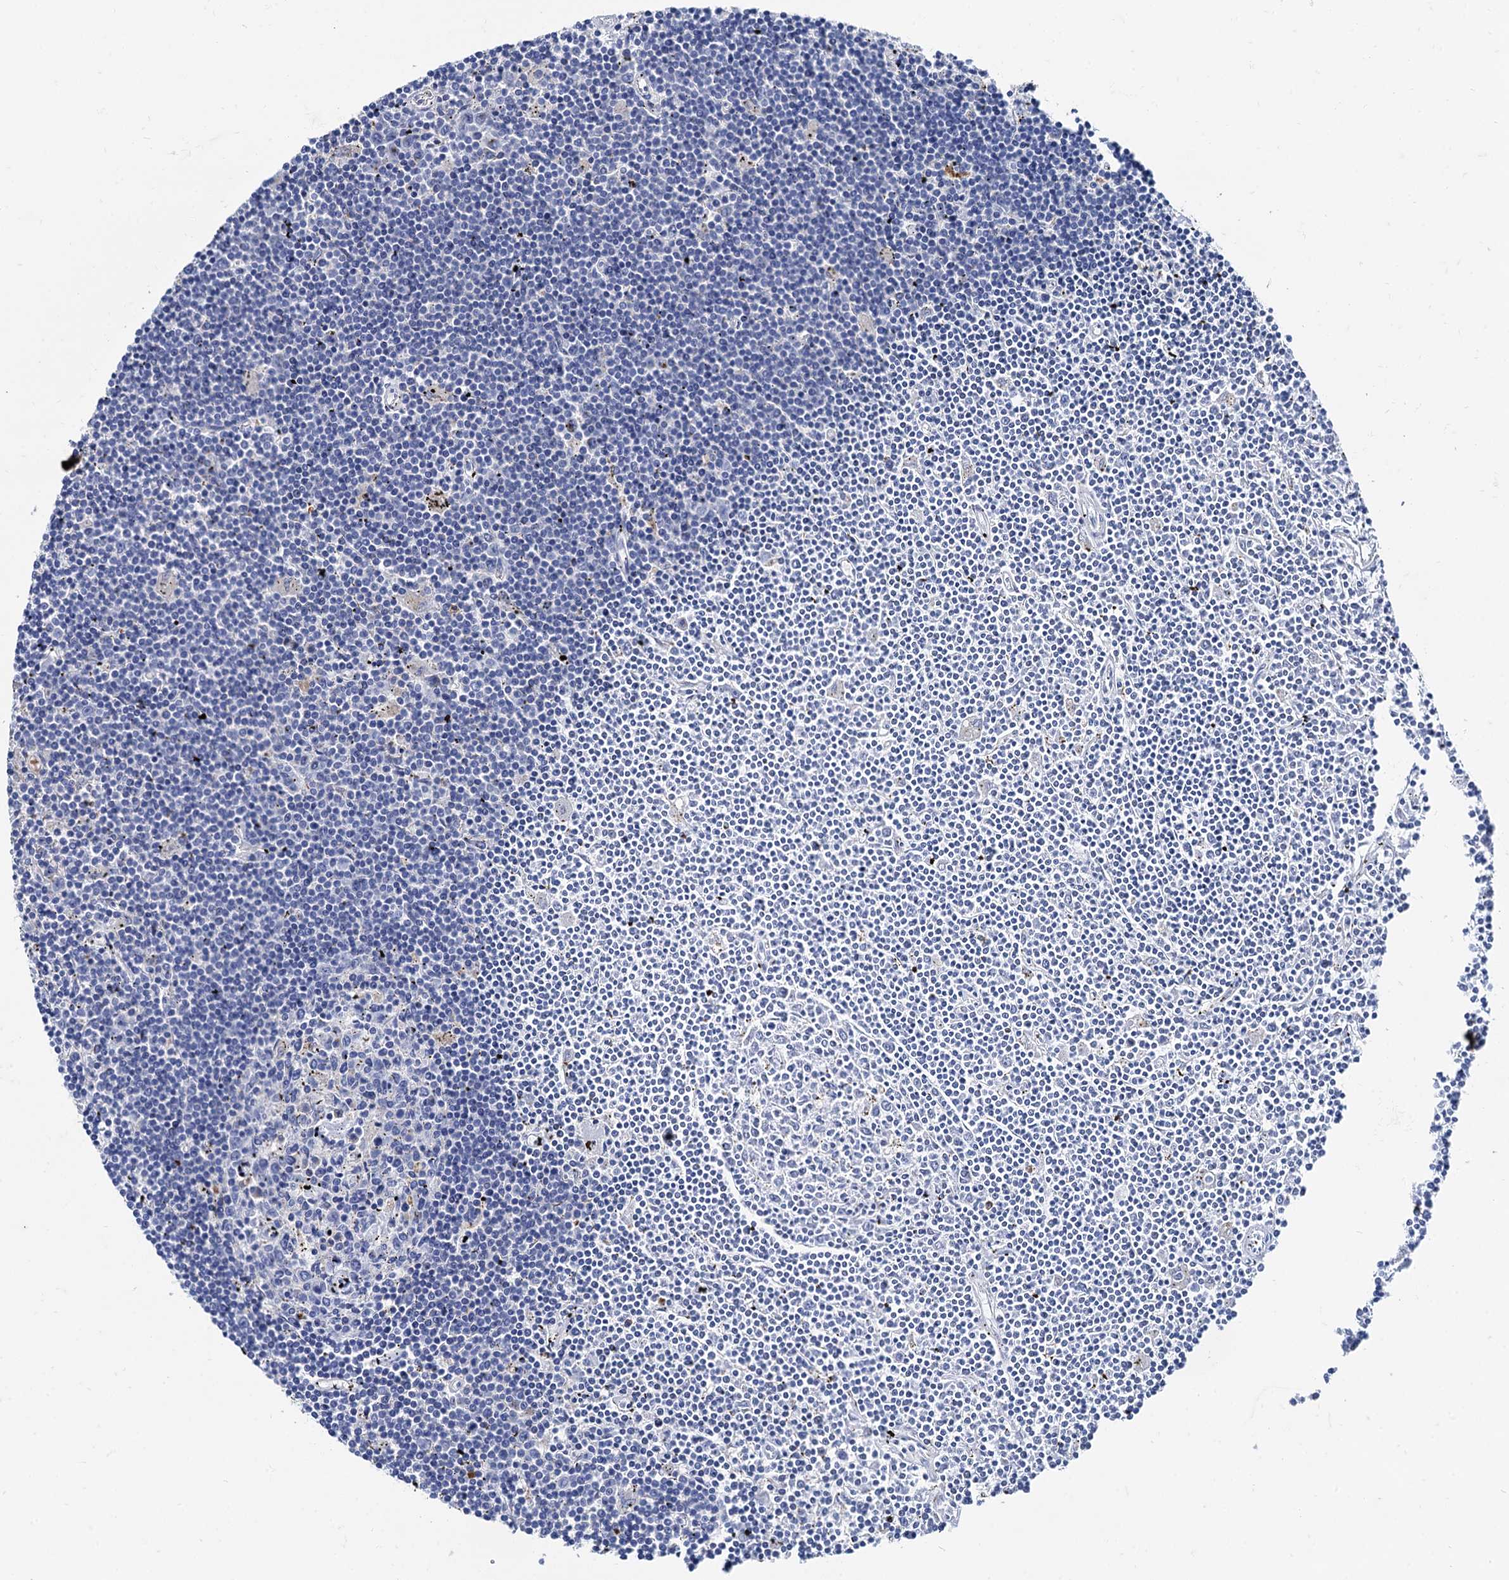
{"staining": {"intensity": "negative", "quantity": "none", "location": "none"}, "tissue": "lymphoma", "cell_type": "Tumor cells", "image_type": "cancer", "snomed": [{"axis": "morphology", "description": "Malignant lymphoma, non-Hodgkin's type, Low grade"}, {"axis": "topography", "description": "Spleen"}], "caption": "Immunohistochemistry micrograph of low-grade malignant lymphoma, non-Hodgkin's type stained for a protein (brown), which displays no expression in tumor cells.", "gene": "APOD", "patient": {"sex": "male", "age": 76}}